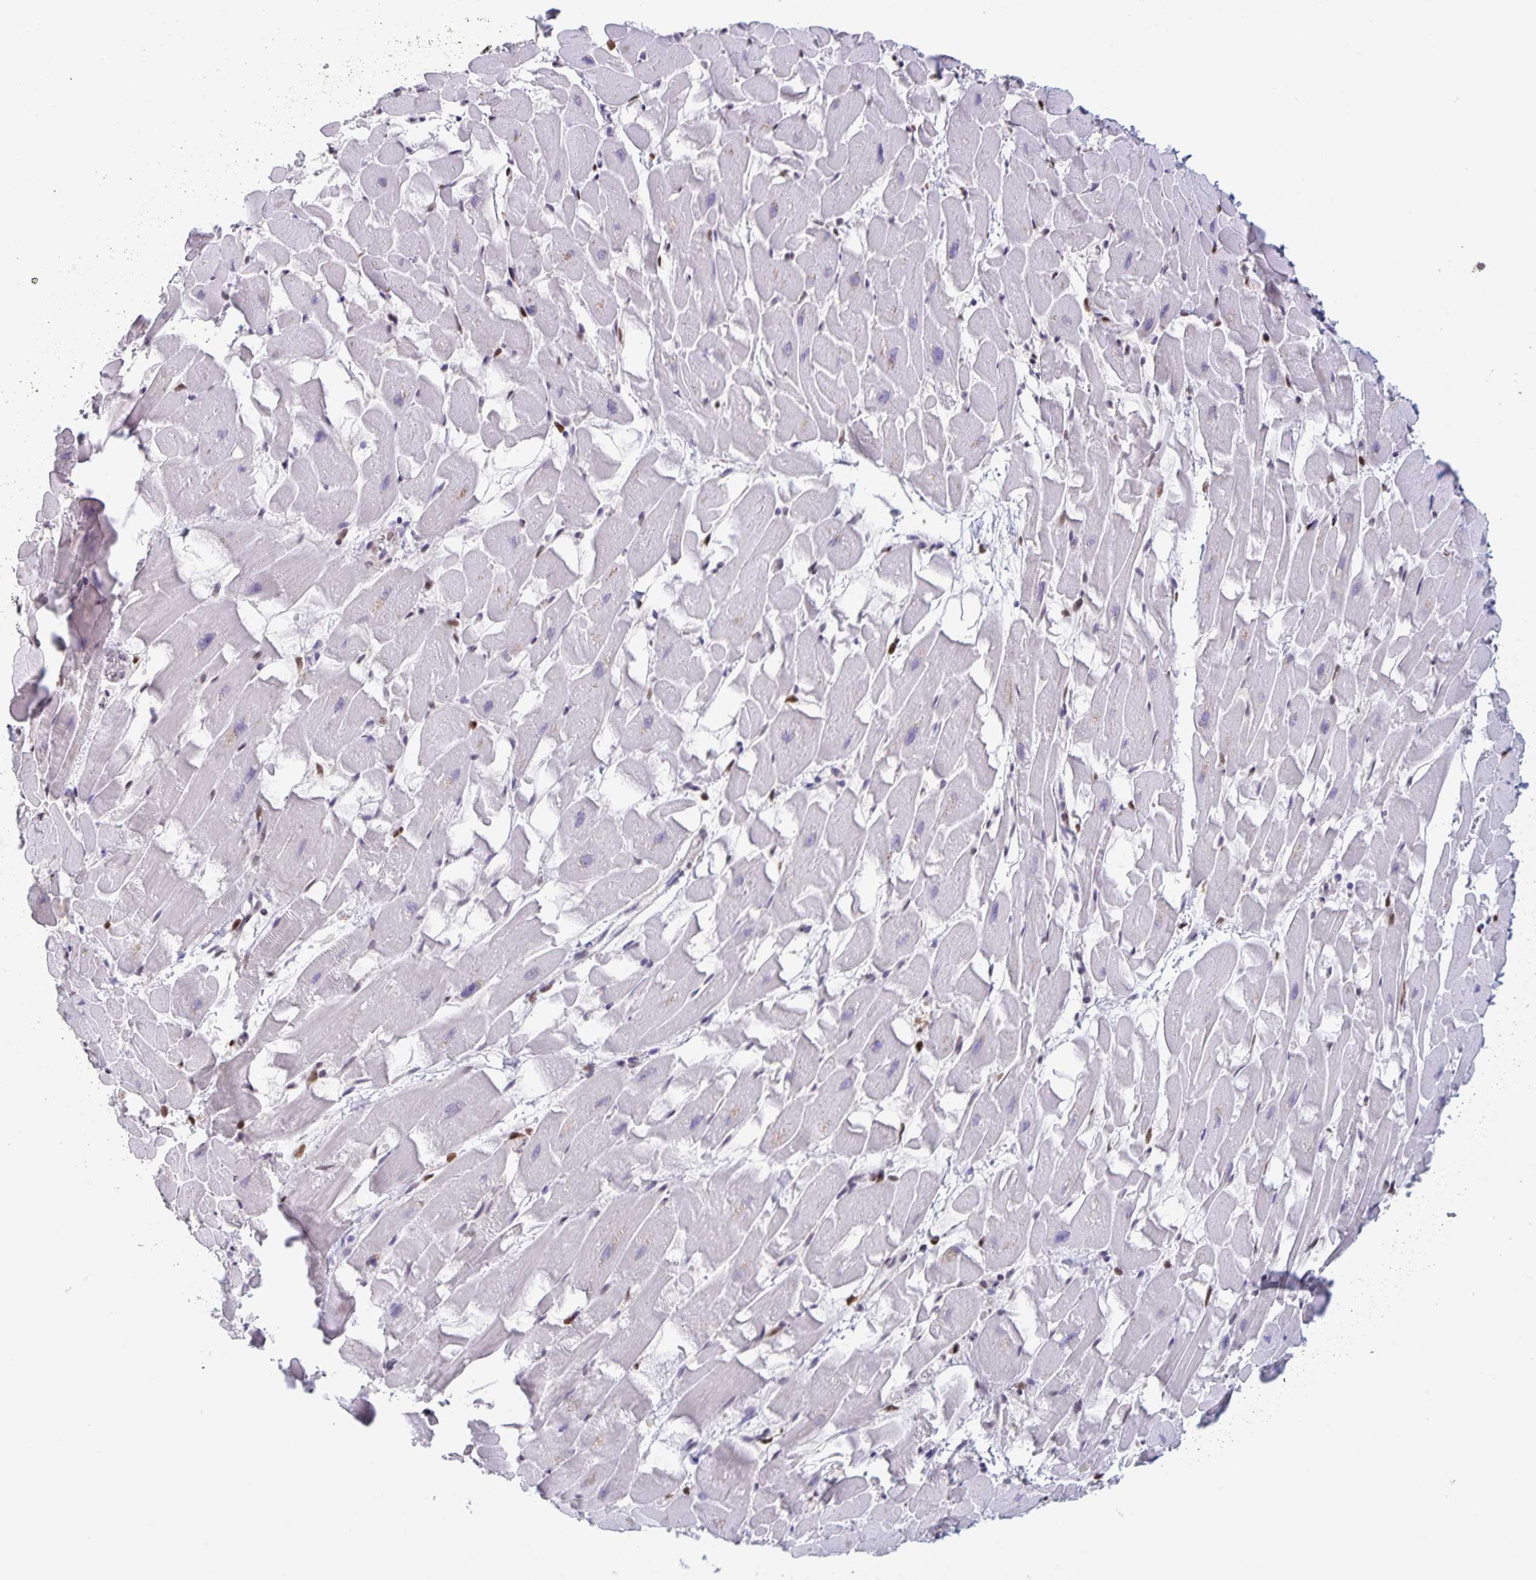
{"staining": {"intensity": "moderate", "quantity": "<25%", "location": "nuclear"}, "tissue": "heart muscle", "cell_type": "Cardiomyocytes", "image_type": "normal", "snomed": [{"axis": "morphology", "description": "Normal tissue, NOS"}, {"axis": "topography", "description": "Heart"}], "caption": "High-magnification brightfield microscopy of benign heart muscle stained with DAB (brown) and counterstained with hematoxylin (blue). cardiomyocytes exhibit moderate nuclear expression is present in approximately<25% of cells. The staining was performed using DAB (3,3'-diaminobenzidine) to visualize the protein expression in brown, while the nuclei were stained in blue with hematoxylin (Magnification: 20x).", "gene": "JUND", "patient": {"sex": "male", "age": 37}}